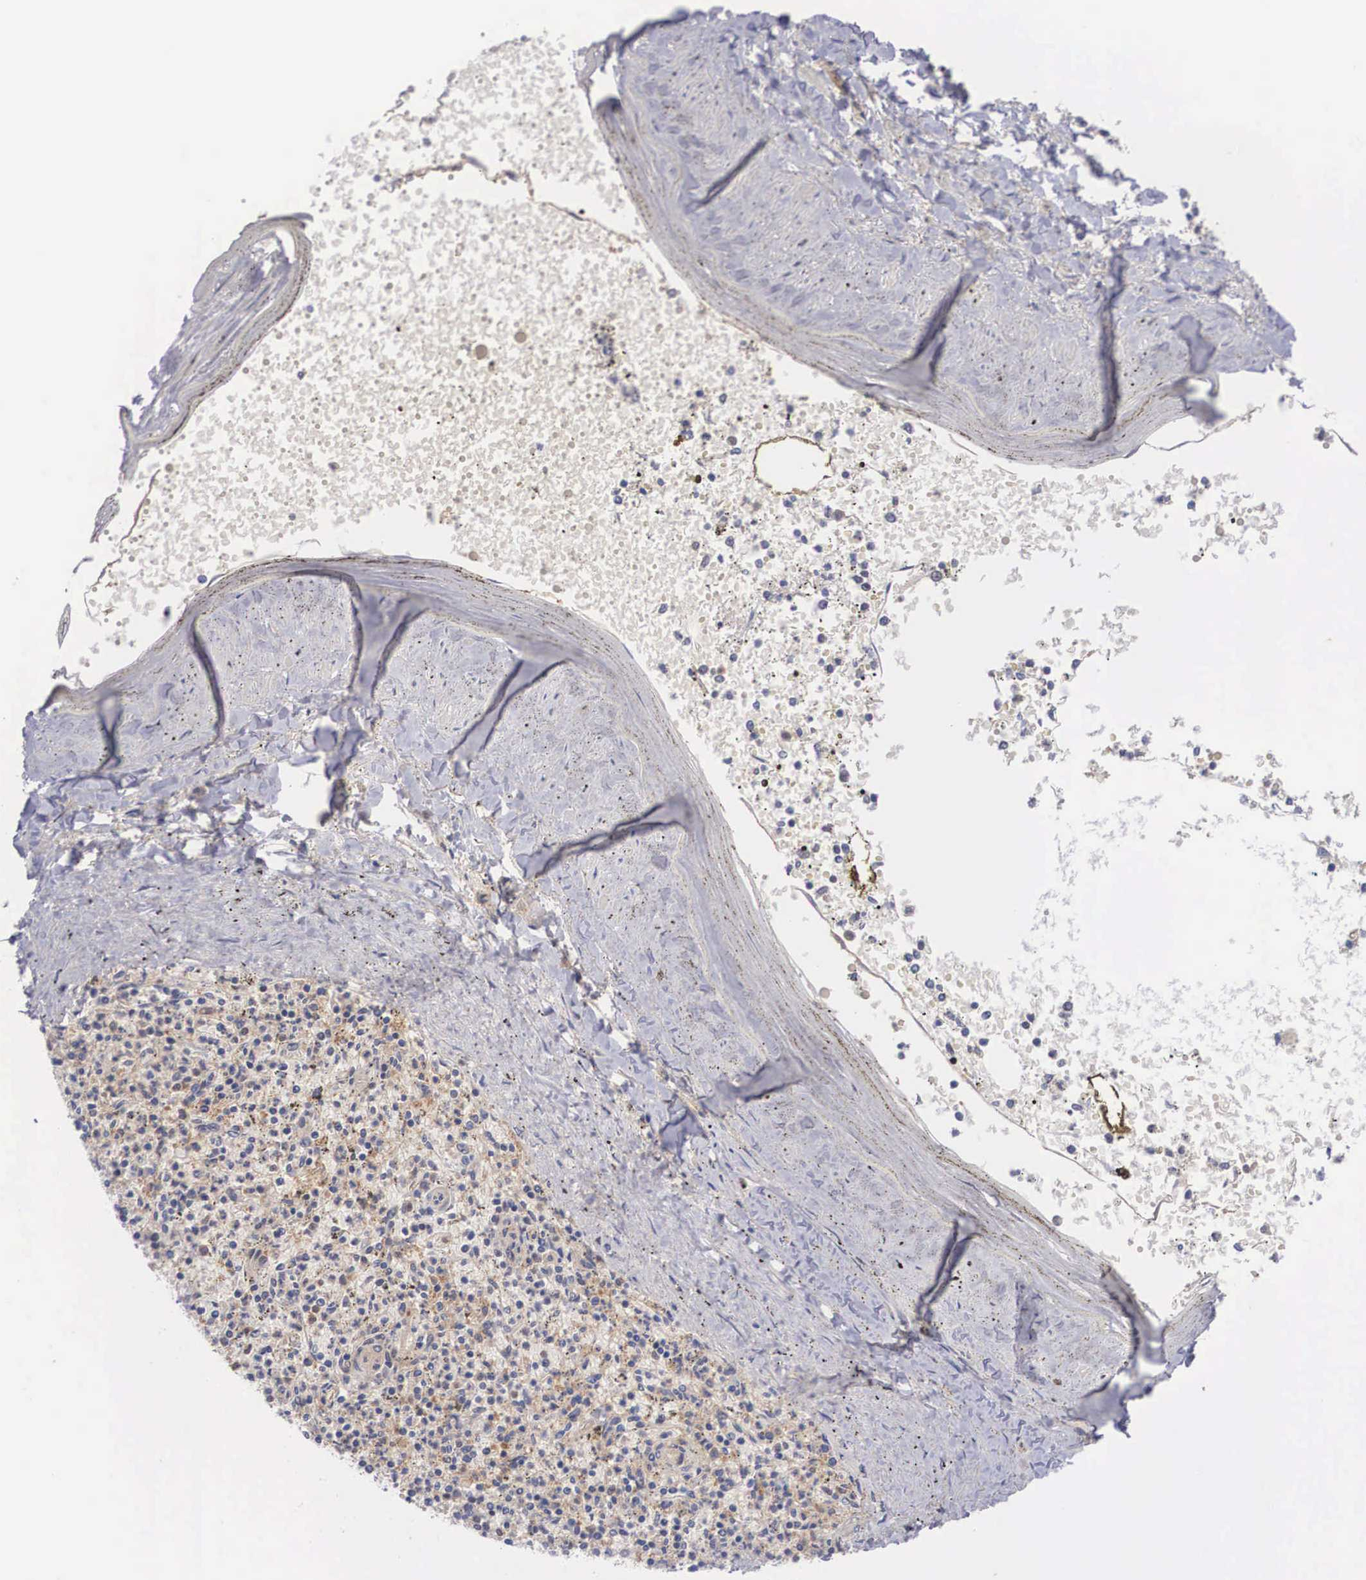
{"staining": {"intensity": "negative", "quantity": "none", "location": "none"}, "tissue": "spleen", "cell_type": "Cells in red pulp", "image_type": "normal", "snomed": [{"axis": "morphology", "description": "Normal tissue, NOS"}, {"axis": "topography", "description": "Spleen"}], "caption": "This is an immunohistochemistry (IHC) micrograph of unremarkable human spleen. There is no staining in cells in red pulp.", "gene": "NR4A2", "patient": {"sex": "male", "age": 72}}